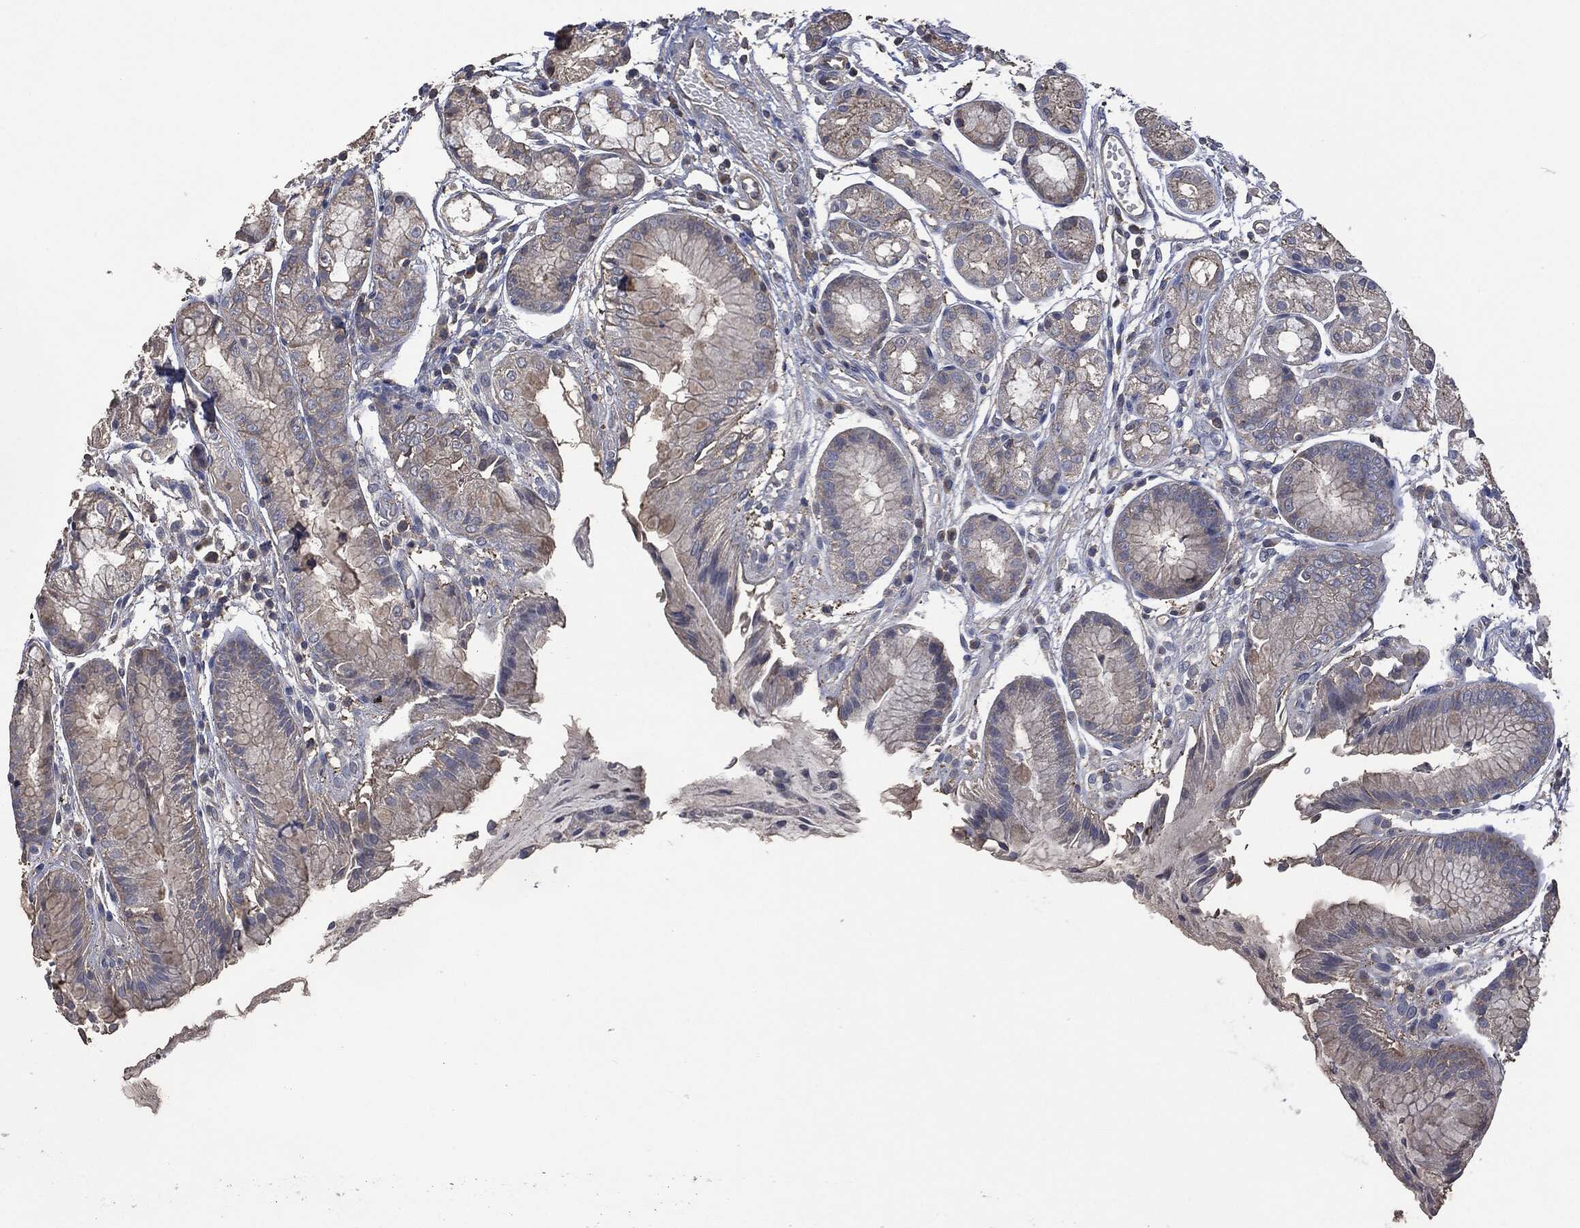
{"staining": {"intensity": "weak", "quantity": "<25%", "location": "cytoplasmic/membranous"}, "tissue": "stomach", "cell_type": "Glandular cells", "image_type": "normal", "snomed": [{"axis": "morphology", "description": "Normal tissue, NOS"}, {"axis": "topography", "description": "Stomach, upper"}], "caption": "A high-resolution histopathology image shows immunohistochemistry (IHC) staining of benign stomach, which demonstrates no significant positivity in glandular cells. The staining is performed using DAB brown chromogen with nuclei counter-stained in using hematoxylin.", "gene": "MSLN", "patient": {"sex": "male", "age": 72}}